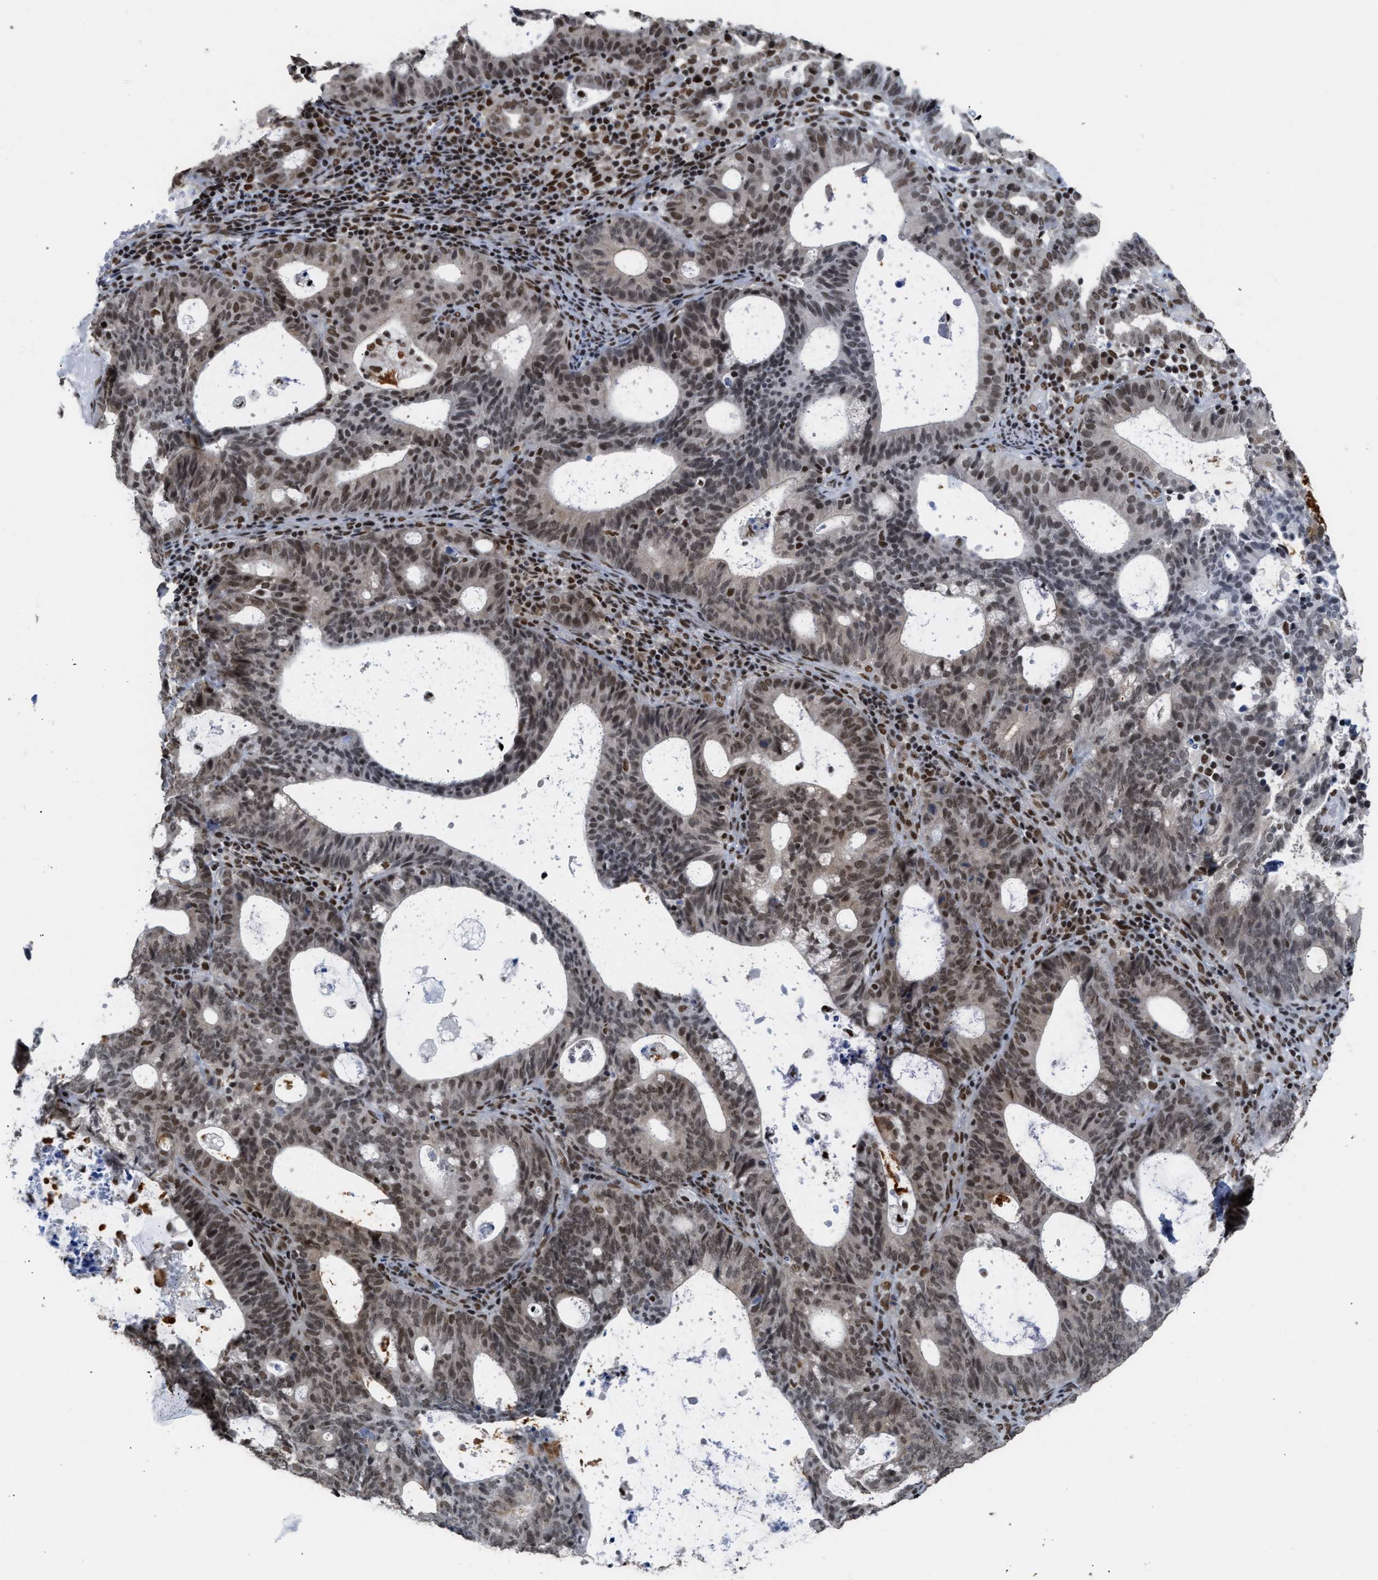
{"staining": {"intensity": "strong", "quantity": ">75%", "location": "nuclear"}, "tissue": "endometrial cancer", "cell_type": "Tumor cells", "image_type": "cancer", "snomed": [{"axis": "morphology", "description": "Adenocarcinoma, NOS"}, {"axis": "topography", "description": "Uterus"}], "caption": "Human endometrial cancer stained with a protein marker displays strong staining in tumor cells.", "gene": "SCAF4", "patient": {"sex": "female", "age": 83}}